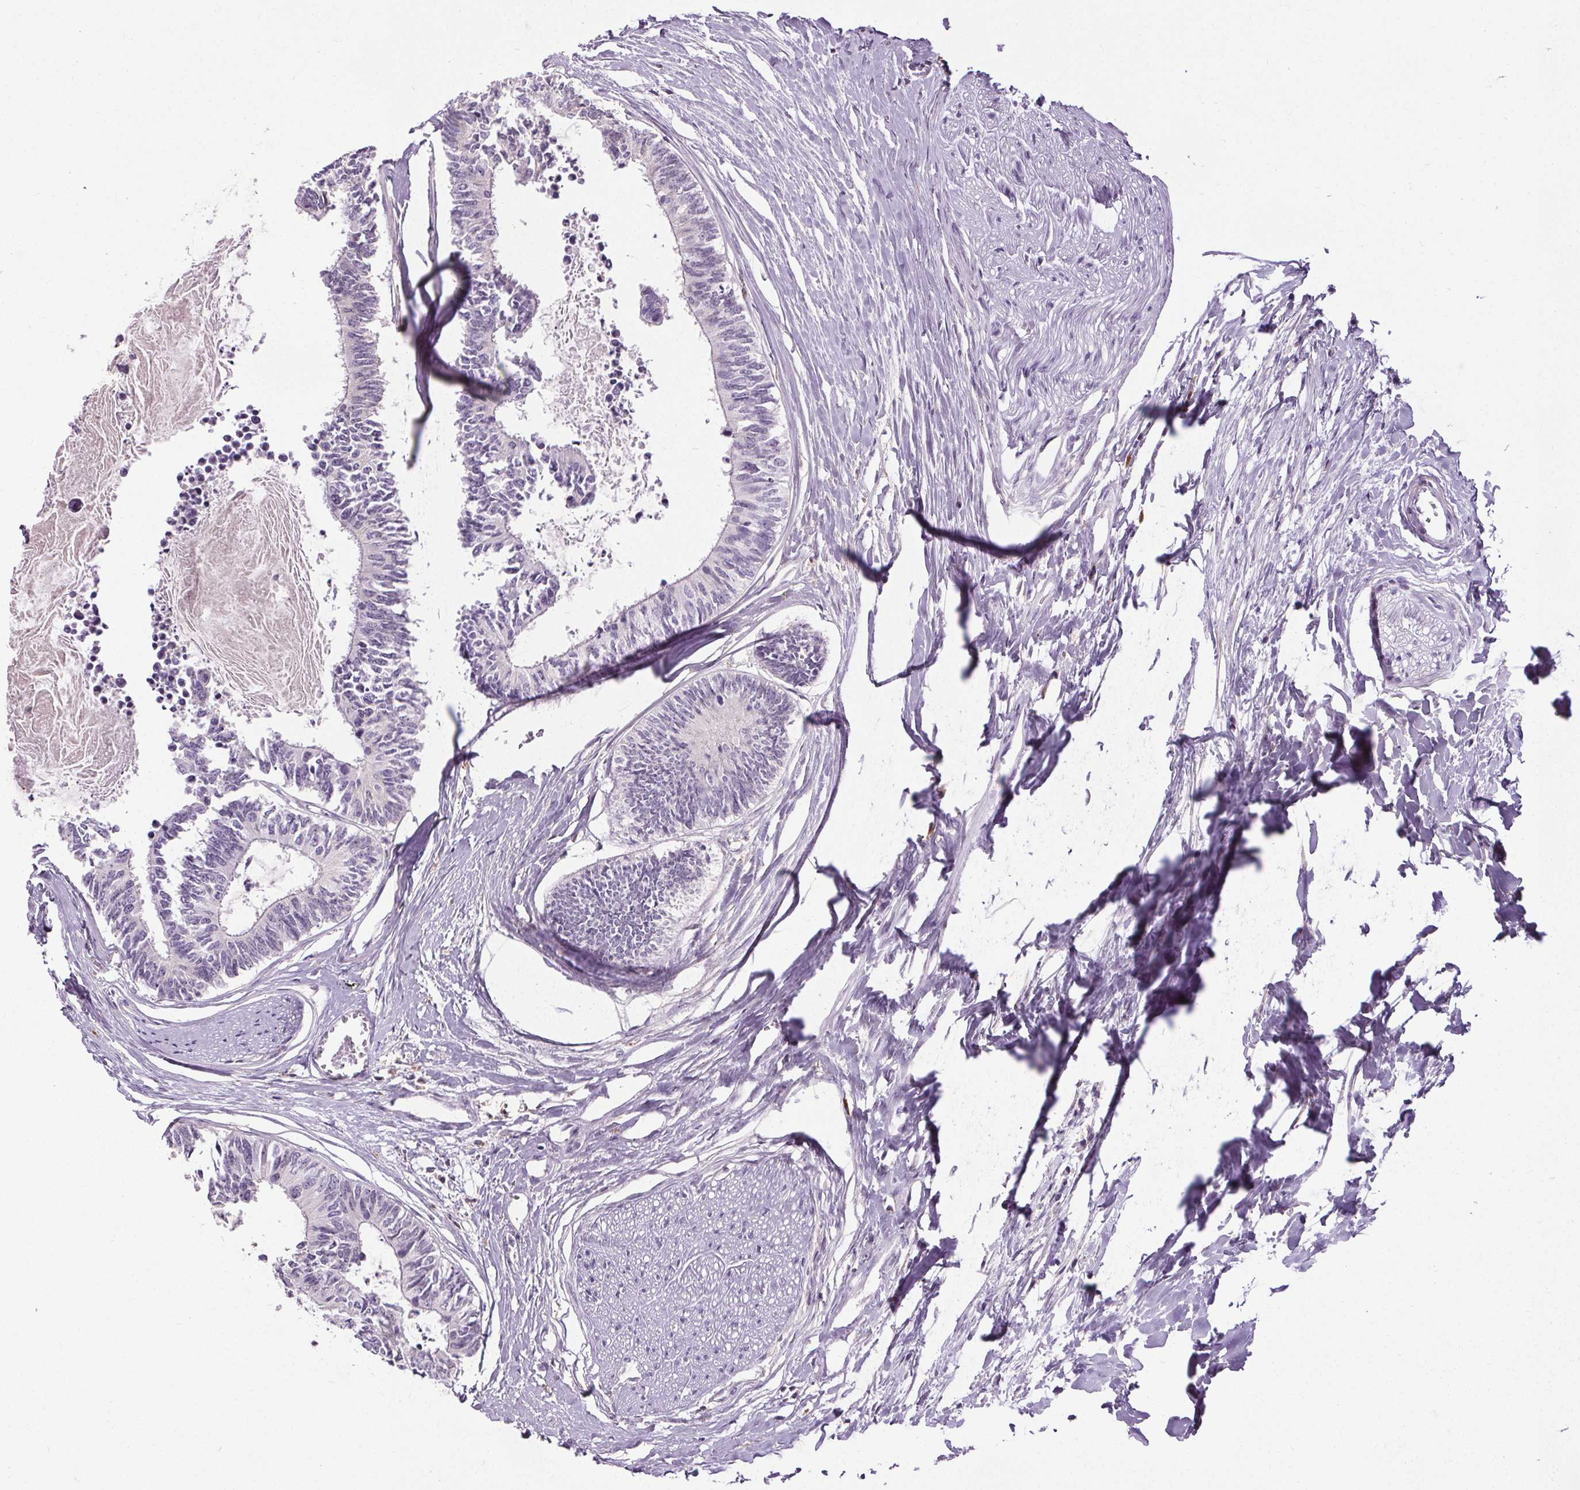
{"staining": {"intensity": "negative", "quantity": "none", "location": "none"}, "tissue": "colorectal cancer", "cell_type": "Tumor cells", "image_type": "cancer", "snomed": [{"axis": "morphology", "description": "Adenocarcinoma, NOS"}, {"axis": "topography", "description": "Colon"}, {"axis": "topography", "description": "Rectum"}], "caption": "DAB immunohistochemical staining of adenocarcinoma (colorectal) demonstrates no significant positivity in tumor cells. (Brightfield microscopy of DAB (3,3'-diaminobenzidine) IHC at high magnification).", "gene": "TMEM240", "patient": {"sex": "male", "age": 57}}